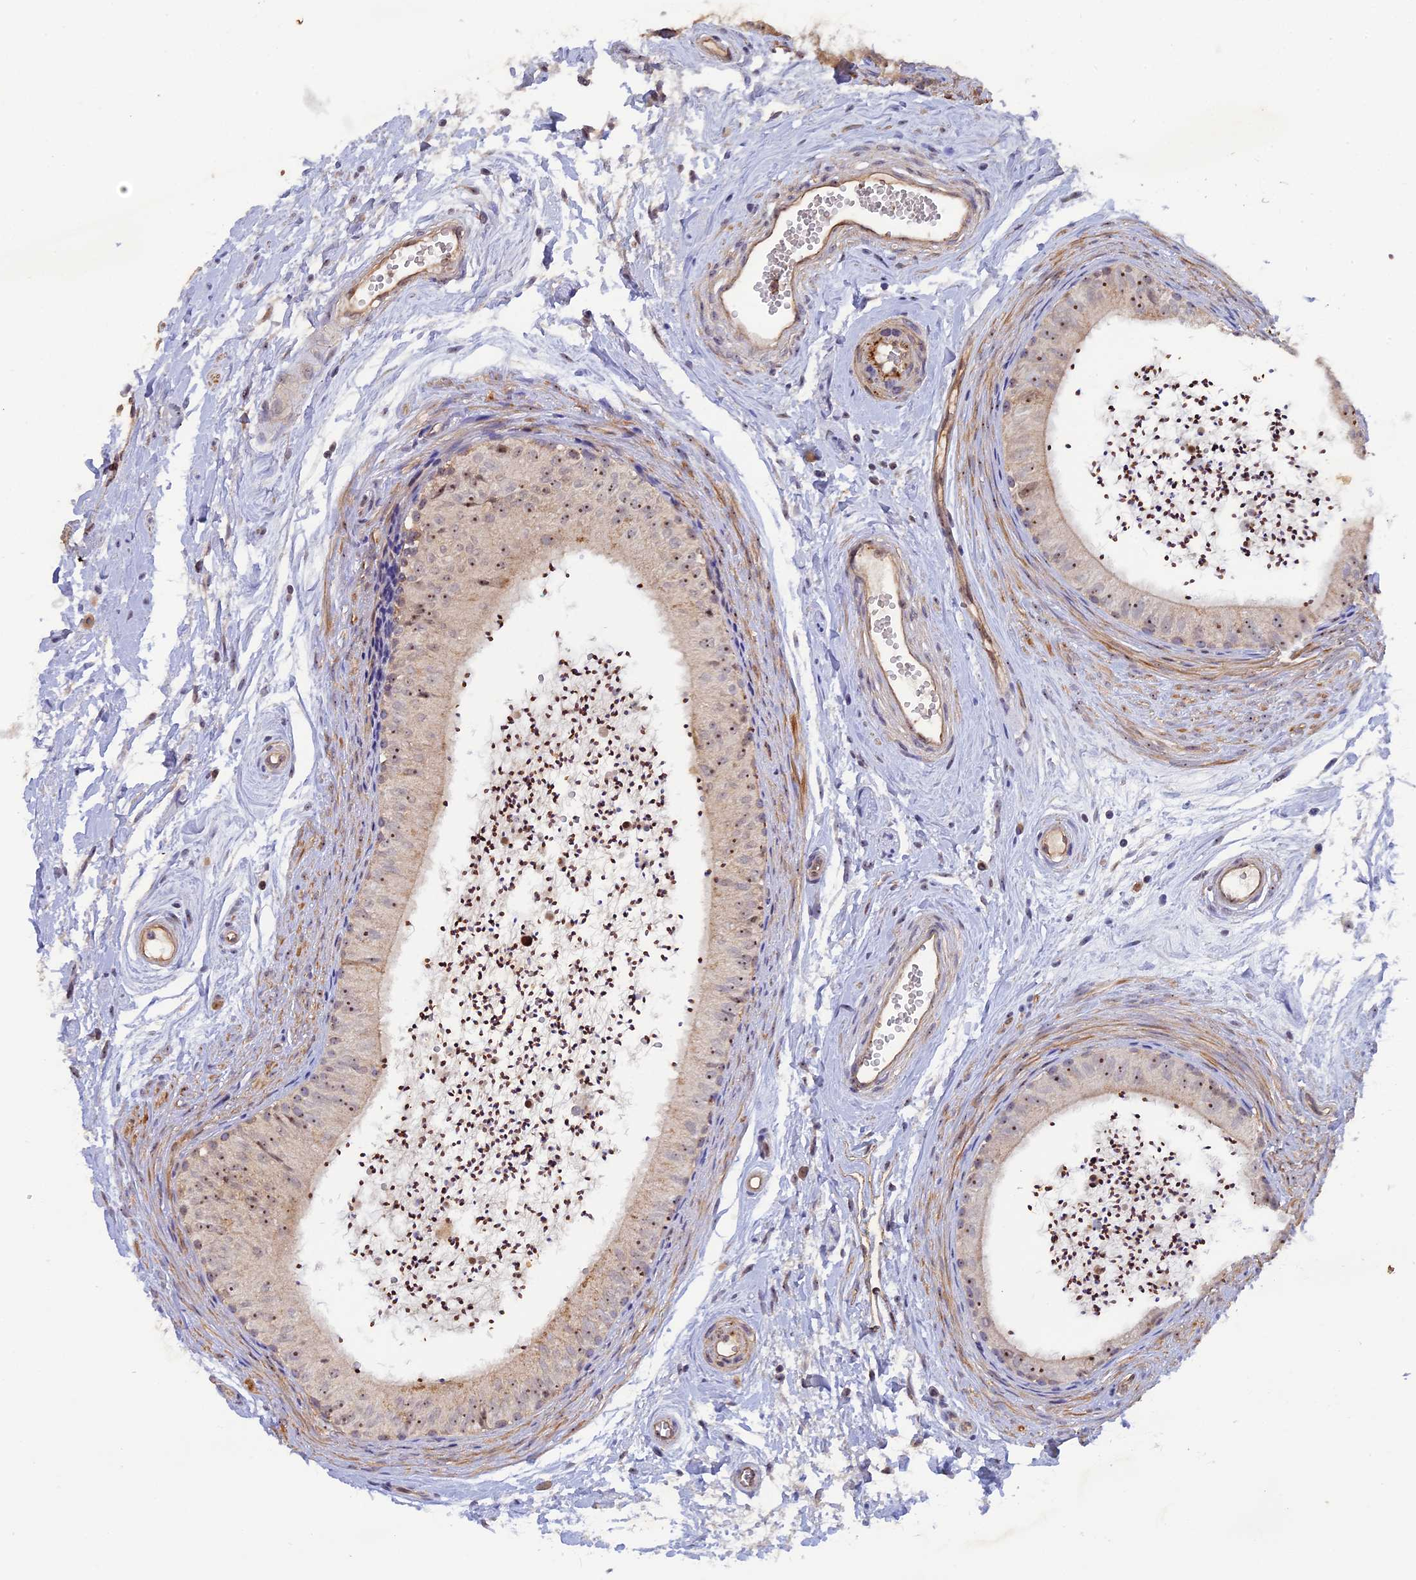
{"staining": {"intensity": "moderate", "quantity": "25%-75%", "location": "nuclear"}, "tissue": "epididymis", "cell_type": "Glandular cells", "image_type": "normal", "snomed": [{"axis": "morphology", "description": "Normal tissue, NOS"}, {"axis": "topography", "description": "Epididymis"}], "caption": "This image exhibits IHC staining of normal human epididymis, with medium moderate nuclear positivity in about 25%-75% of glandular cells.", "gene": "FAM98C", "patient": {"sex": "male", "age": 56}}